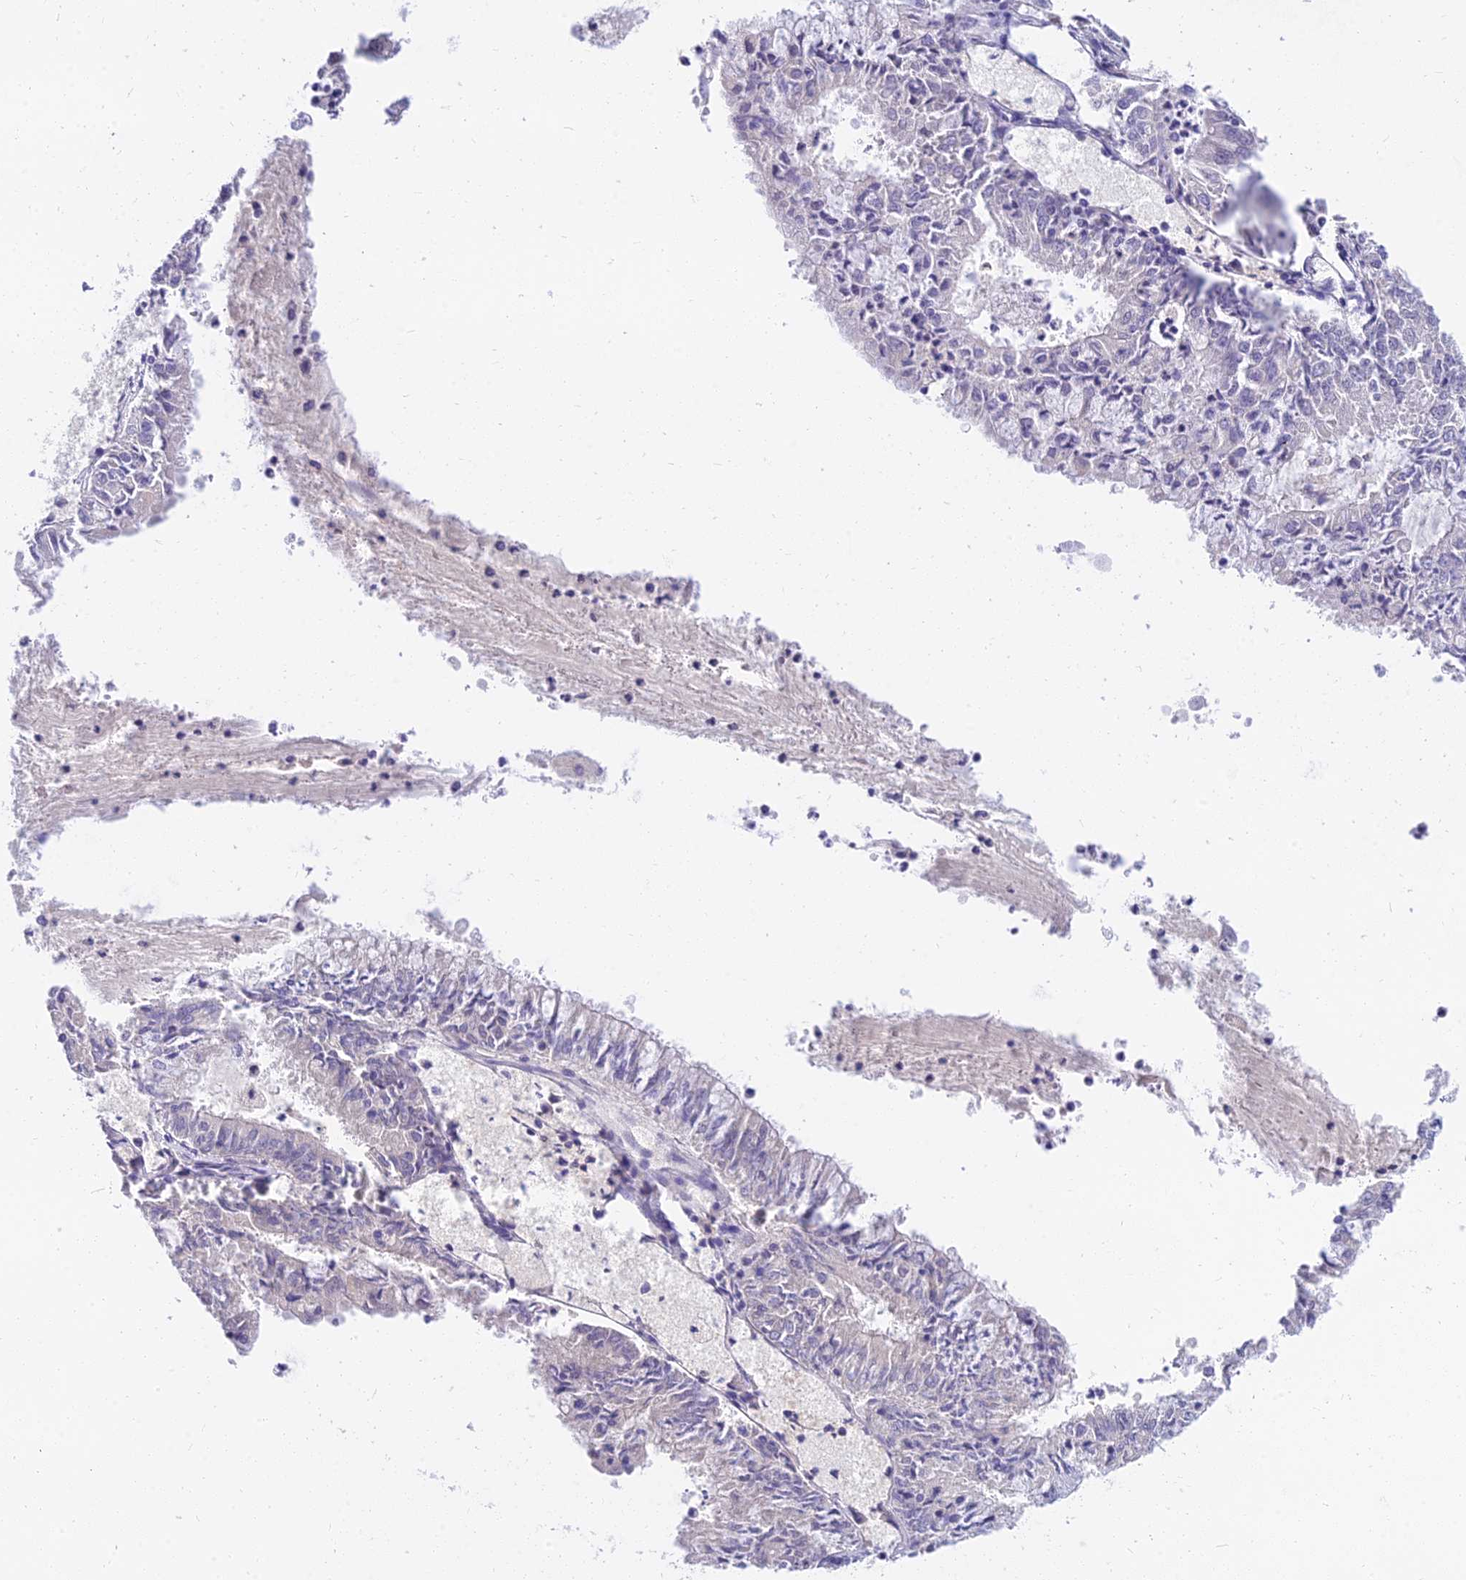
{"staining": {"intensity": "negative", "quantity": "none", "location": "none"}, "tissue": "endometrial cancer", "cell_type": "Tumor cells", "image_type": "cancer", "snomed": [{"axis": "morphology", "description": "Adenocarcinoma, NOS"}, {"axis": "topography", "description": "Endometrium"}], "caption": "Immunohistochemistry histopathology image of human endometrial cancer stained for a protein (brown), which demonstrates no staining in tumor cells.", "gene": "TMEM161B", "patient": {"sex": "female", "age": 57}}